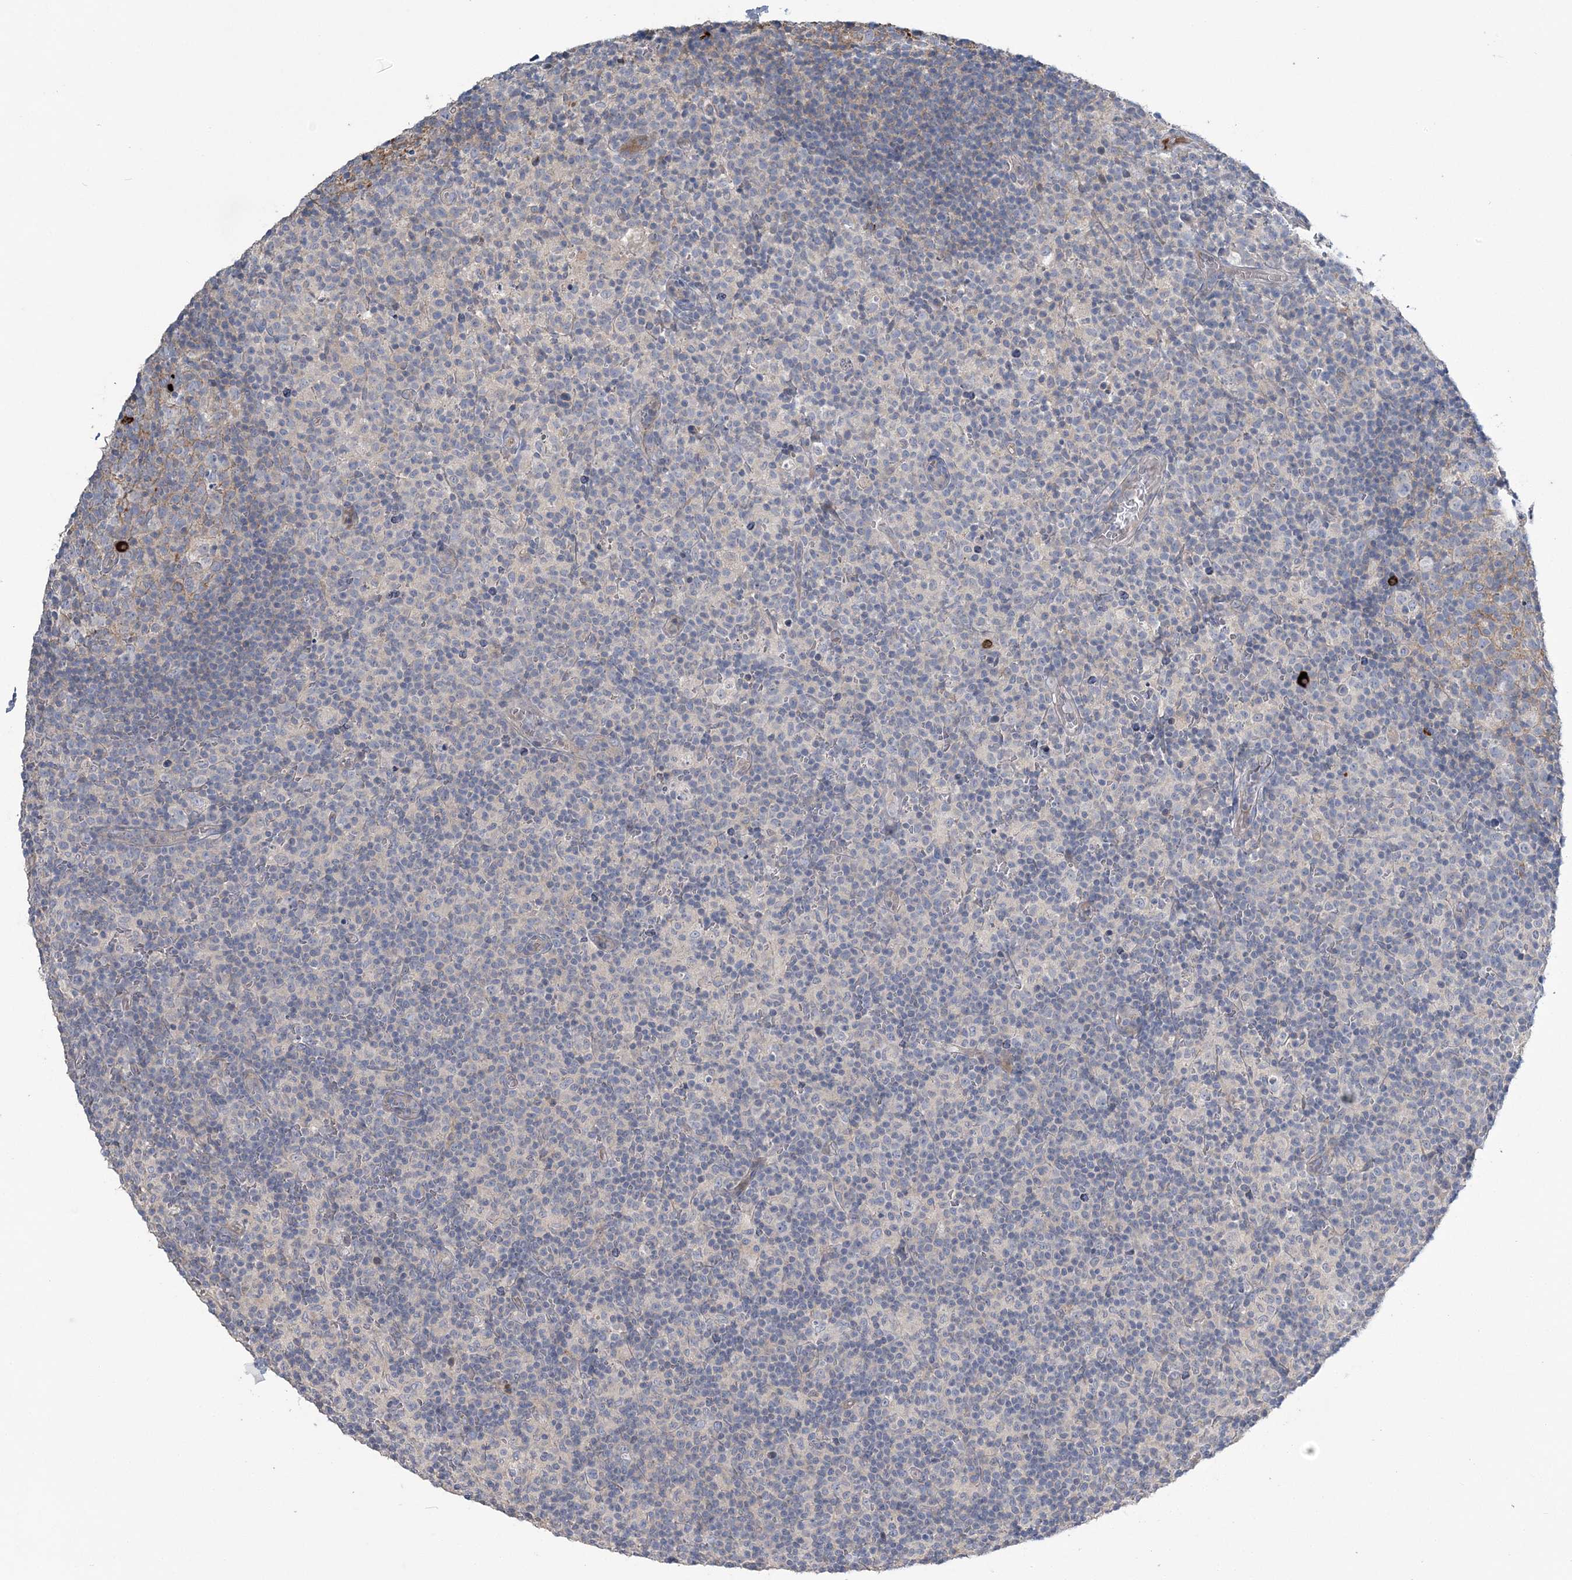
{"staining": {"intensity": "weak", "quantity": "<25%", "location": "cytoplasmic/membranous"}, "tissue": "lymph node", "cell_type": "Germinal center cells", "image_type": "normal", "snomed": [{"axis": "morphology", "description": "Normal tissue, NOS"}, {"axis": "morphology", "description": "Inflammation, NOS"}, {"axis": "topography", "description": "Lymph node"}], "caption": "DAB (3,3'-diaminobenzidine) immunohistochemical staining of normal lymph node reveals no significant positivity in germinal center cells. (DAB immunohistochemistry with hematoxylin counter stain).", "gene": "WBP1L", "patient": {"sex": "male", "age": 55}}